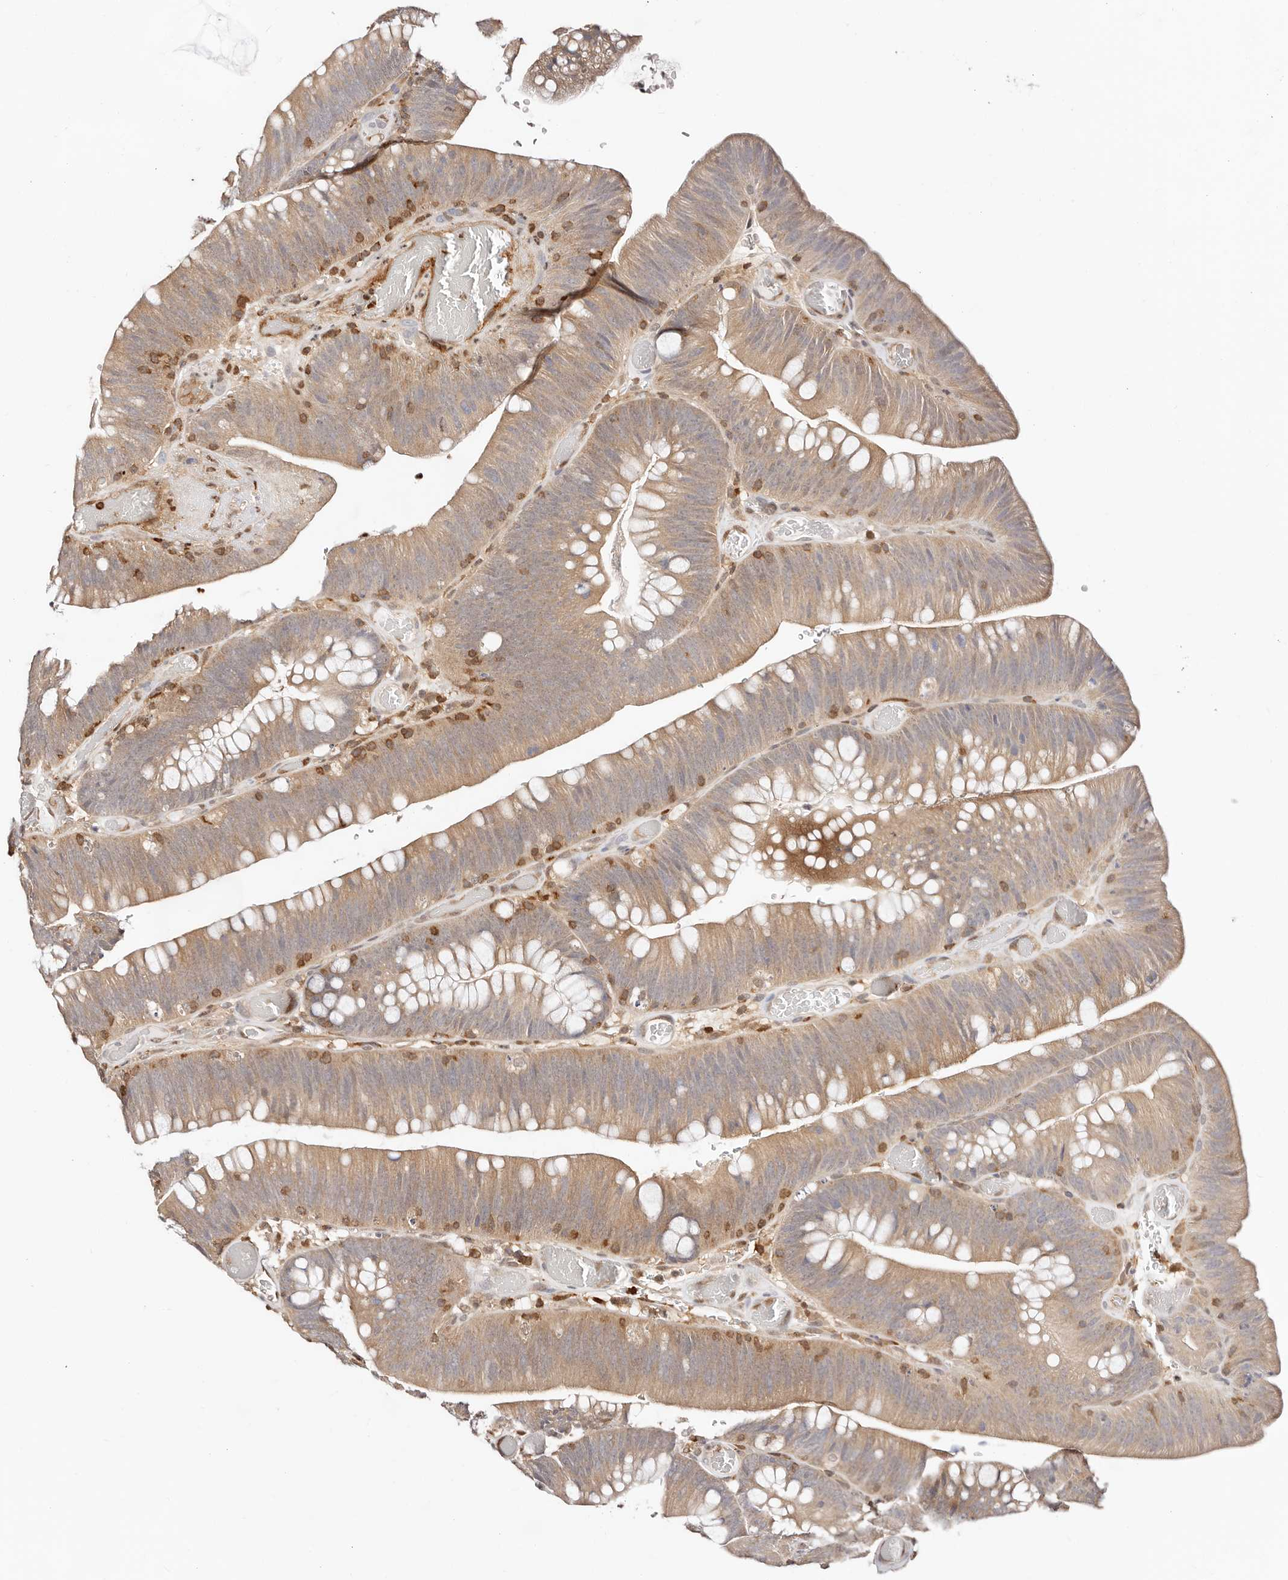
{"staining": {"intensity": "weak", "quantity": ">75%", "location": "cytoplasmic/membranous"}, "tissue": "colorectal cancer", "cell_type": "Tumor cells", "image_type": "cancer", "snomed": [{"axis": "morphology", "description": "Normal tissue, NOS"}, {"axis": "topography", "description": "Colon"}], "caption": "This photomicrograph reveals IHC staining of colorectal cancer, with low weak cytoplasmic/membranous positivity in about >75% of tumor cells.", "gene": "STAT5A", "patient": {"sex": "female", "age": 82}}